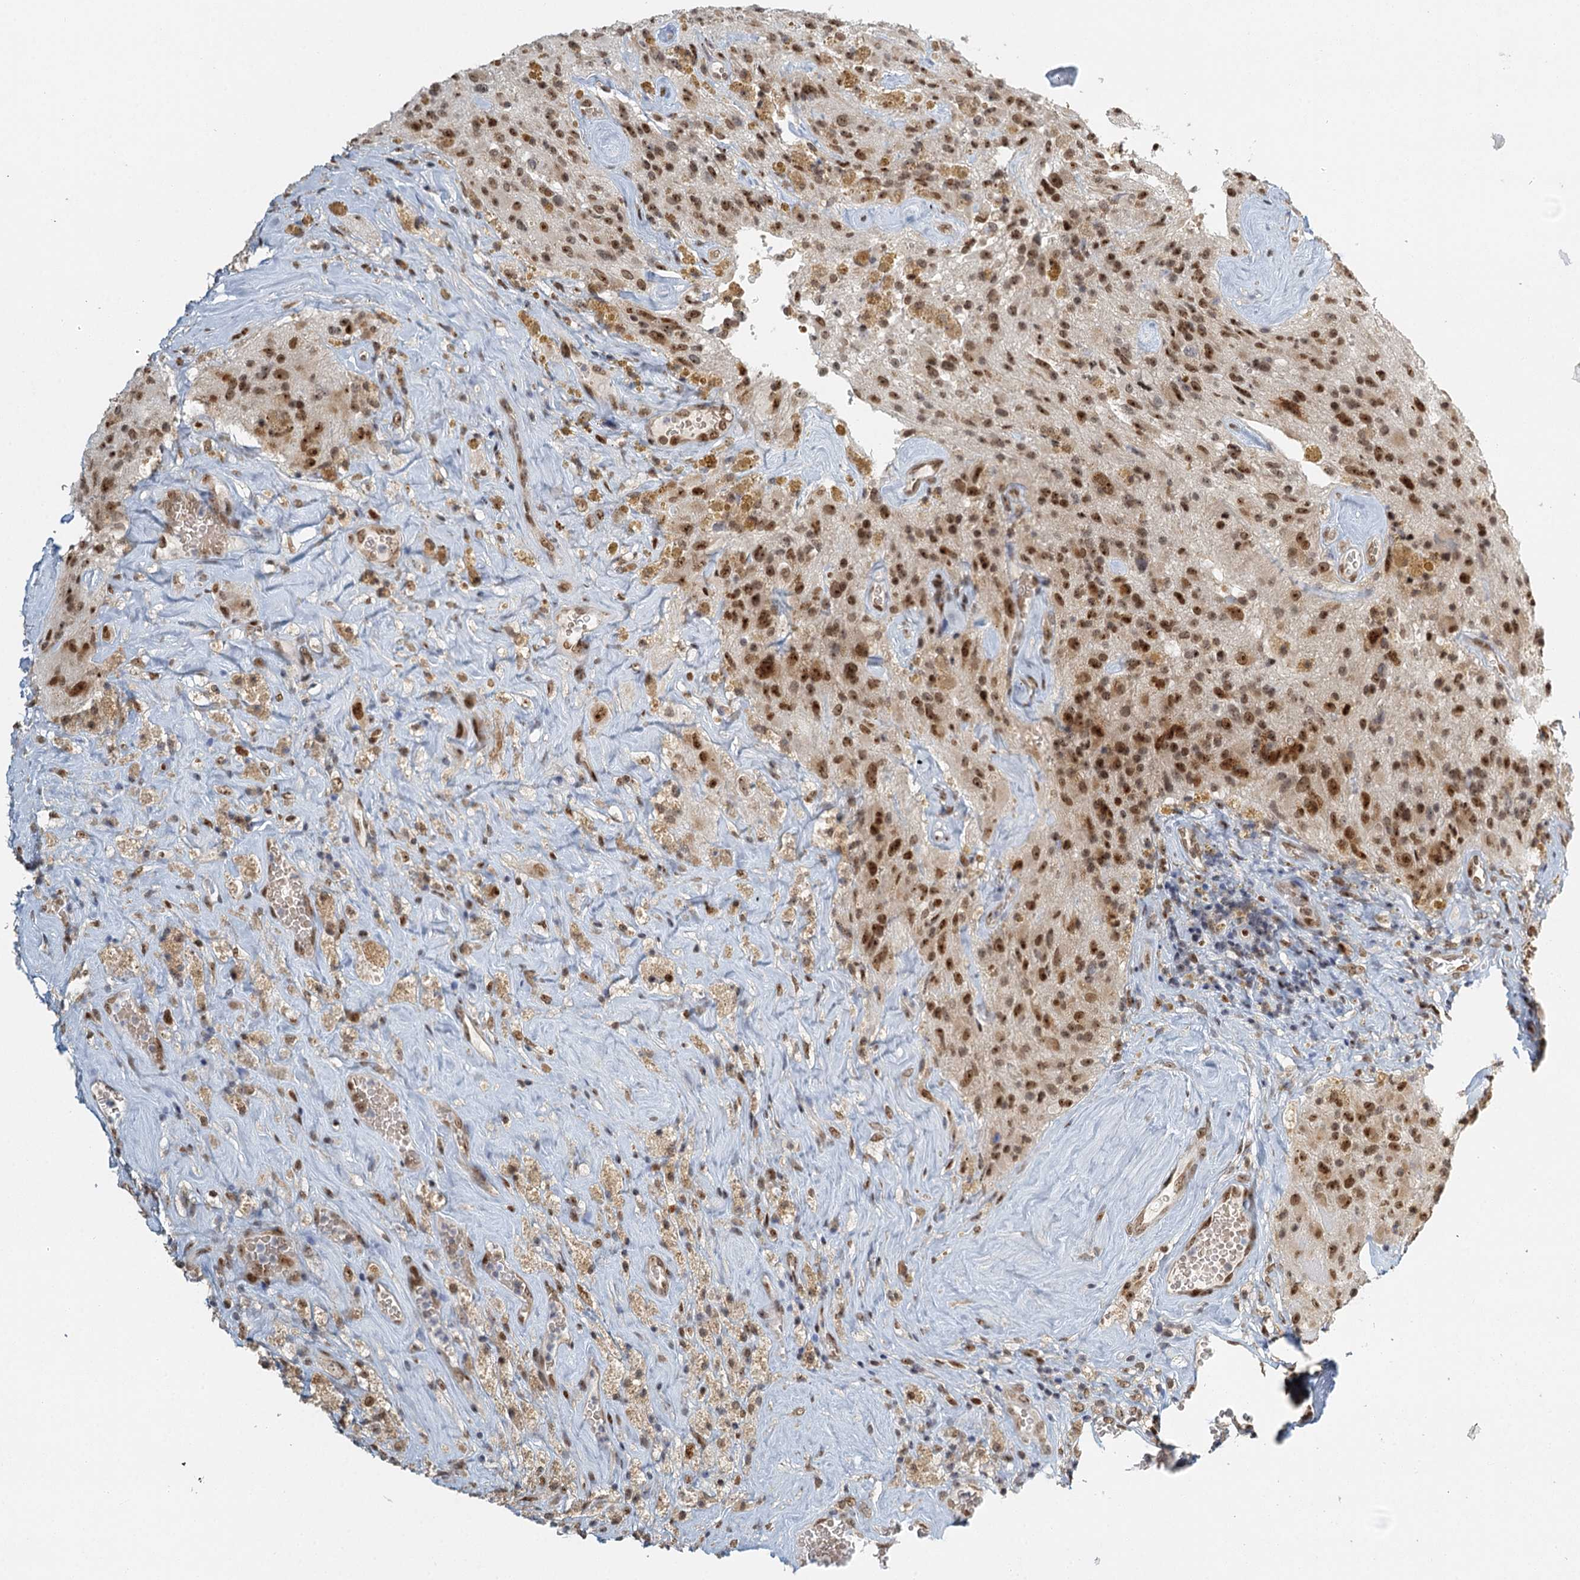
{"staining": {"intensity": "moderate", "quantity": ">75%", "location": "nuclear"}, "tissue": "glioma", "cell_type": "Tumor cells", "image_type": "cancer", "snomed": [{"axis": "morphology", "description": "Glioma, malignant, High grade"}, {"axis": "topography", "description": "Brain"}], "caption": "IHC staining of malignant glioma (high-grade), which demonstrates medium levels of moderate nuclear staining in about >75% of tumor cells indicating moderate nuclear protein positivity. The staining was performed using DAB (3,3'-diaminobenzidine) (brown) for protein detection and nuclei were counterstained in hematoxylin (blue).", "gene": "TREX1", "patient": {"sex": "male", "age": 69}}